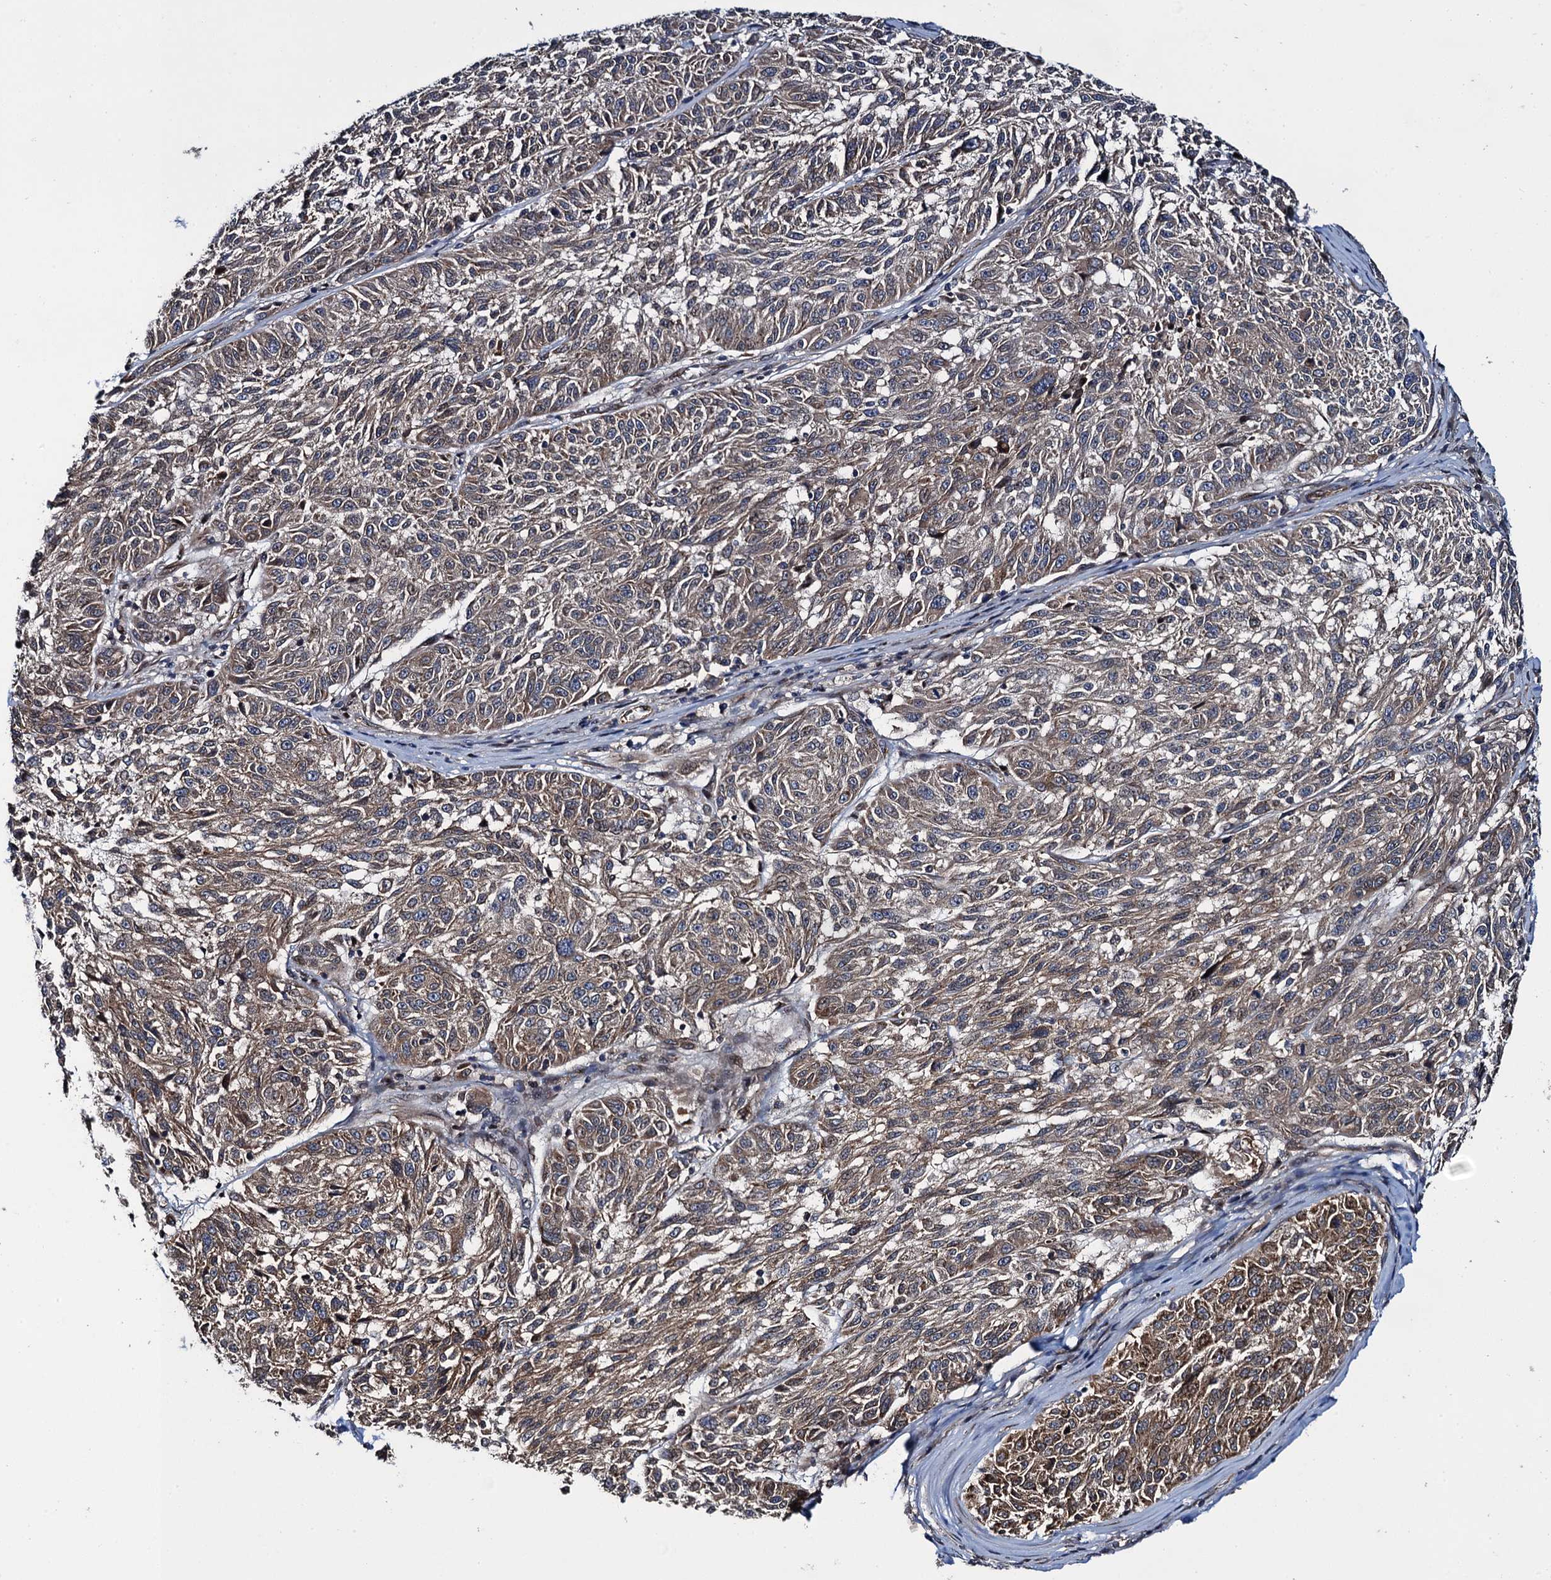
{"staining": {"intensity": "moderate", "quantity": ">75%", "location": "cytoplasmic/membranous"}, "tissue": "melanoma", "cell_type": "Tumor cells", "image_type": "cancer", "snomed": [{"axis": "morphology", "description": "Malignant melanoma, NOS"}, {"axis": "topography", "description": "Skin"}], "caption": "Melanoma was stained to show a protein in brown. There is medium levels of moderate cytoplasmic/membranous expression in approximately >75% of tumor cells.", "gene": "EVX2", "patient": {"sex": "male", "age": 53}}